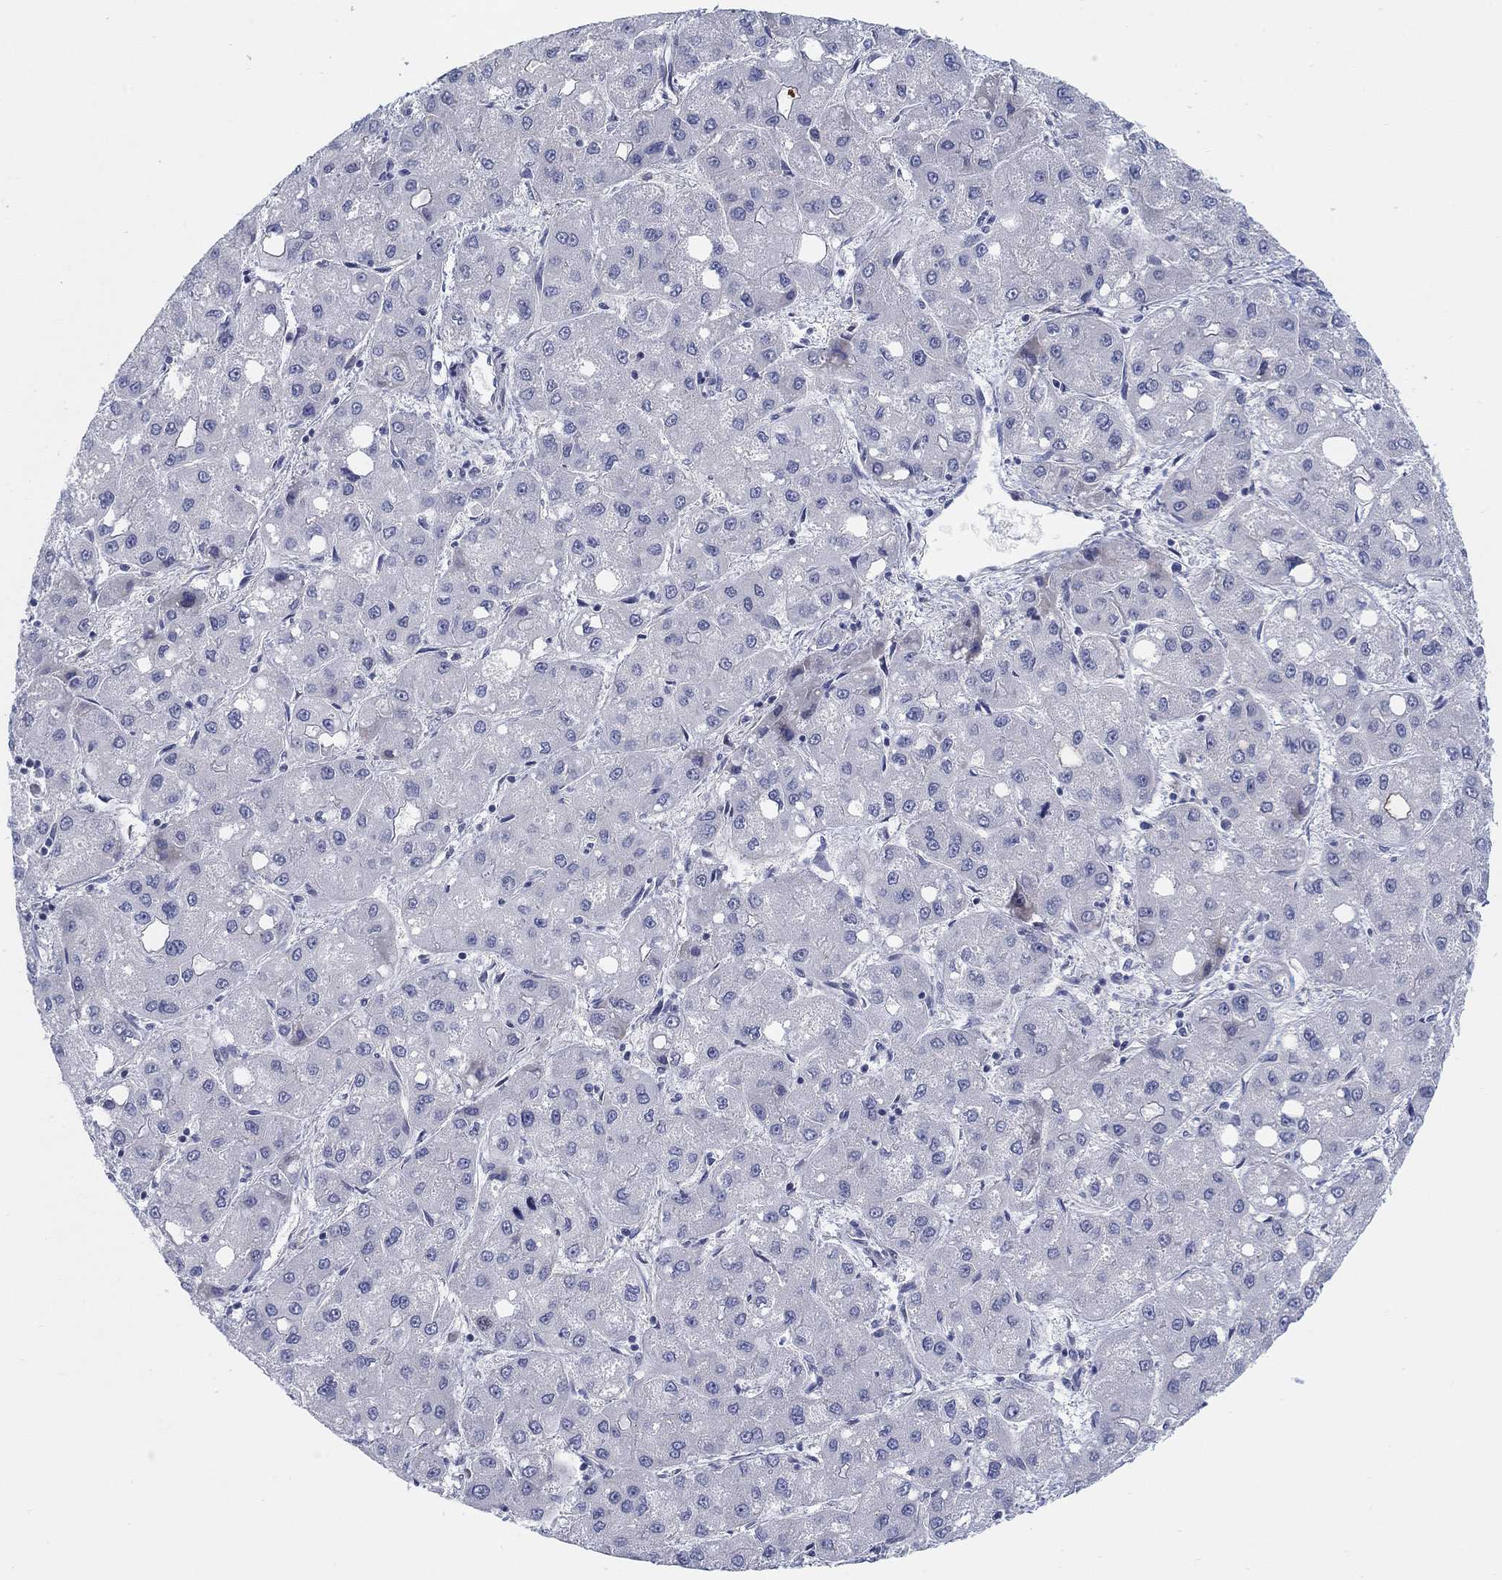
{"staining": {"intensity": "negative", "quantity": "none", "location": "none"}, "tissue": "liver cancer", "cell_type": "Tumor cells", "image_type": "cancer", "snomed": [{"axis": "morphology", "description": "Carcinoma, Hepatocellular, NOS"}, {"axis": "topography", "description": "Liver"}], "caption": "An image of liver cancer (hepatocellular carcinoma) stained for a protein reveals no brown staining in tumor cells. The staining was performed using DAB (3,3'-diaminobenzidine) to visualize the protein expression in brown, while the nuclei were stained in blue with hematoxylin (Magnification: 20x).", "gene": "HEATR4", "patient": {"sex": "male", "age": 73}}